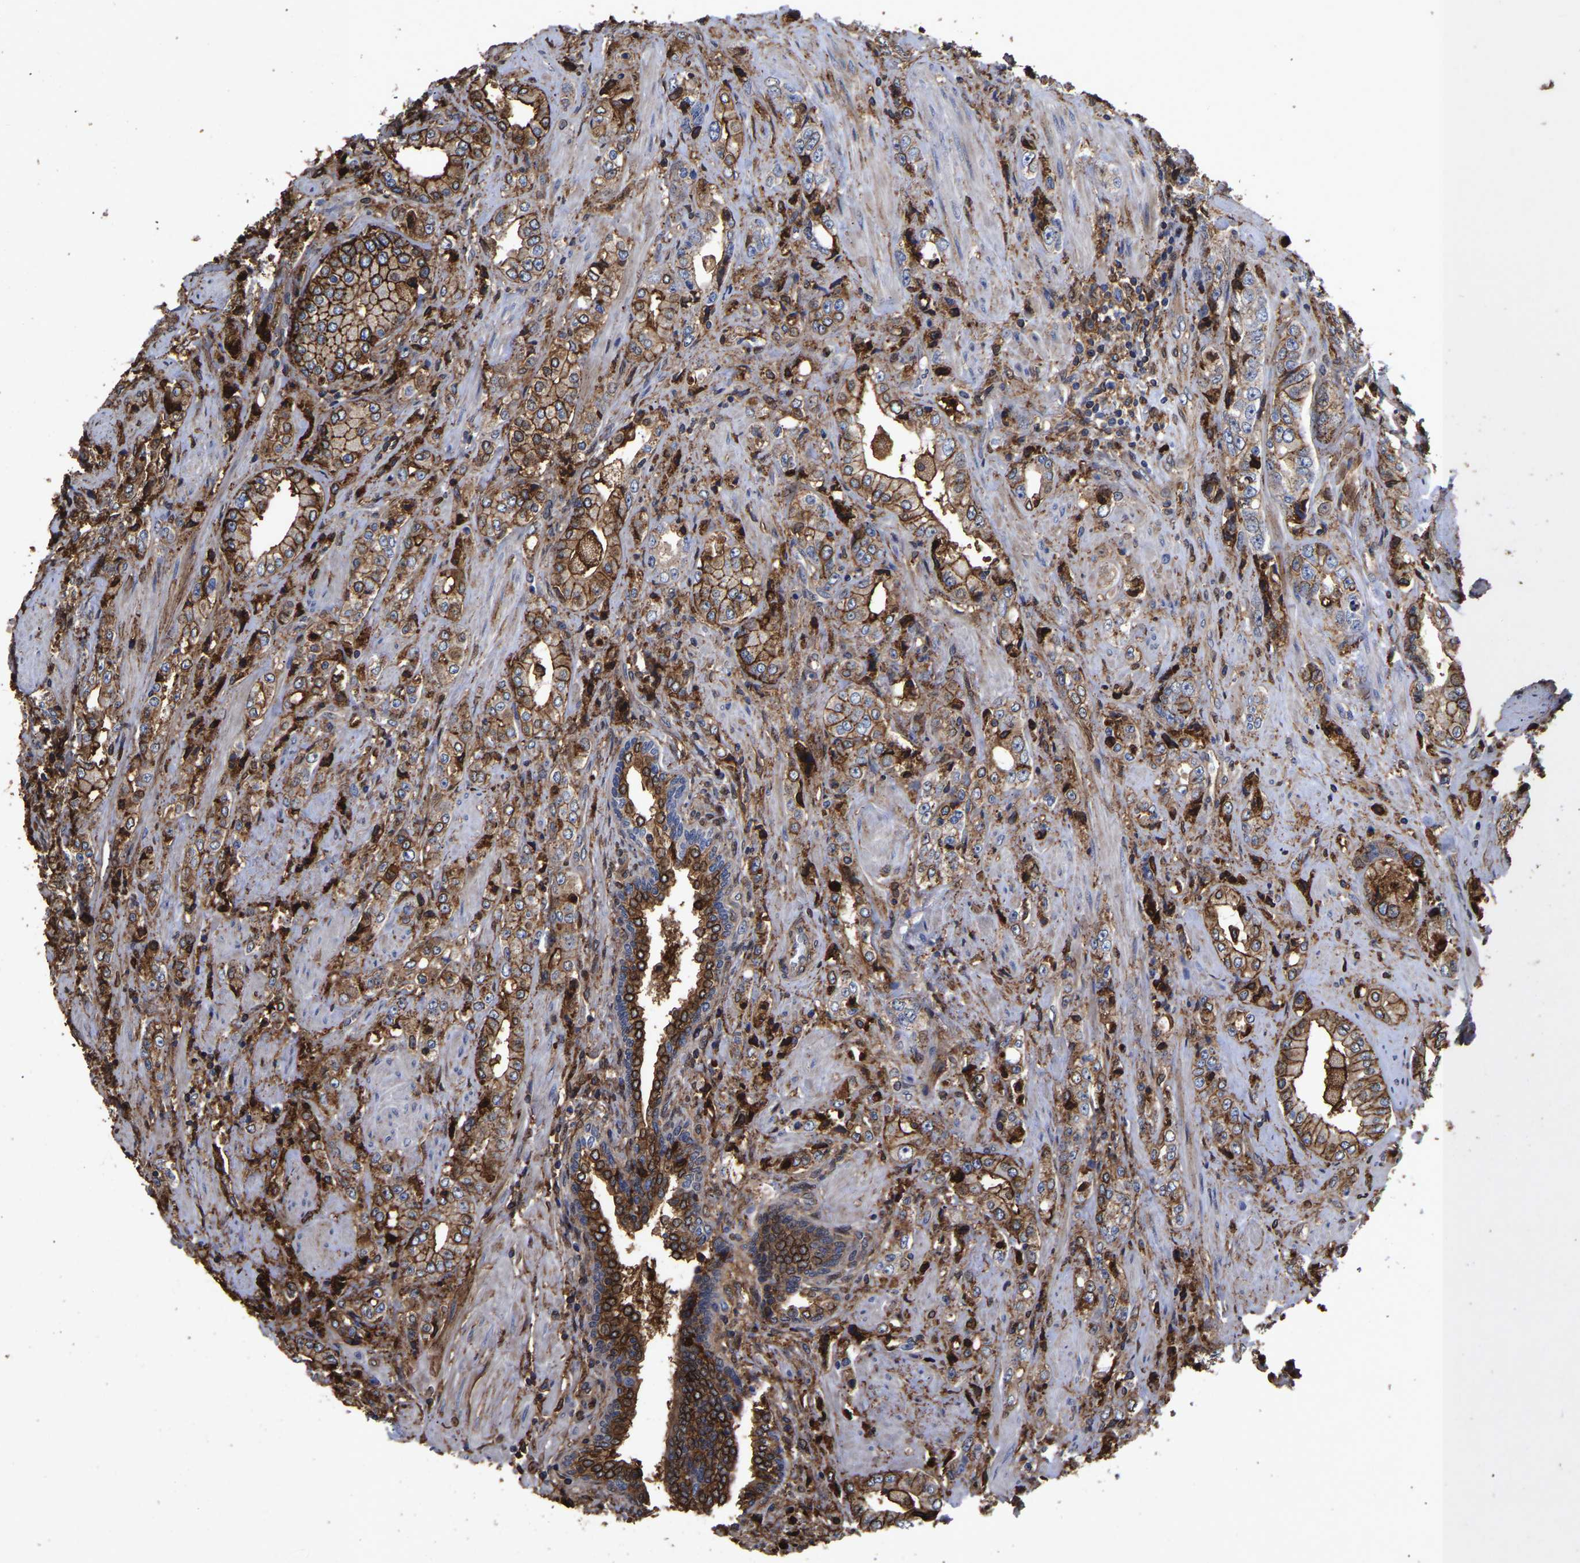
{"staining": {"intensity": "strong", "quantity": "25%-75%", "location": "cytoplasmic/membranous,nuclear"}, "tissue": "prostate cancer", "cell_type": "Tumor cells", "image_type": "cancer", "snomed": [{"axis": "morphology", "description": "Adenocarcinoma, High grade"}, {"axis": "topography", "description": "Prostate"}], "caption": "Immunohistochemical staining of human adenocarcinoma (high-grade) (prostate) reveals high levels of strong cytoplasmic/membranous and nuclear protein staining in approximately 25%-75% of tumor cells.", "gene": "LIF", "patient": {"sex": "male", "age": 61}}